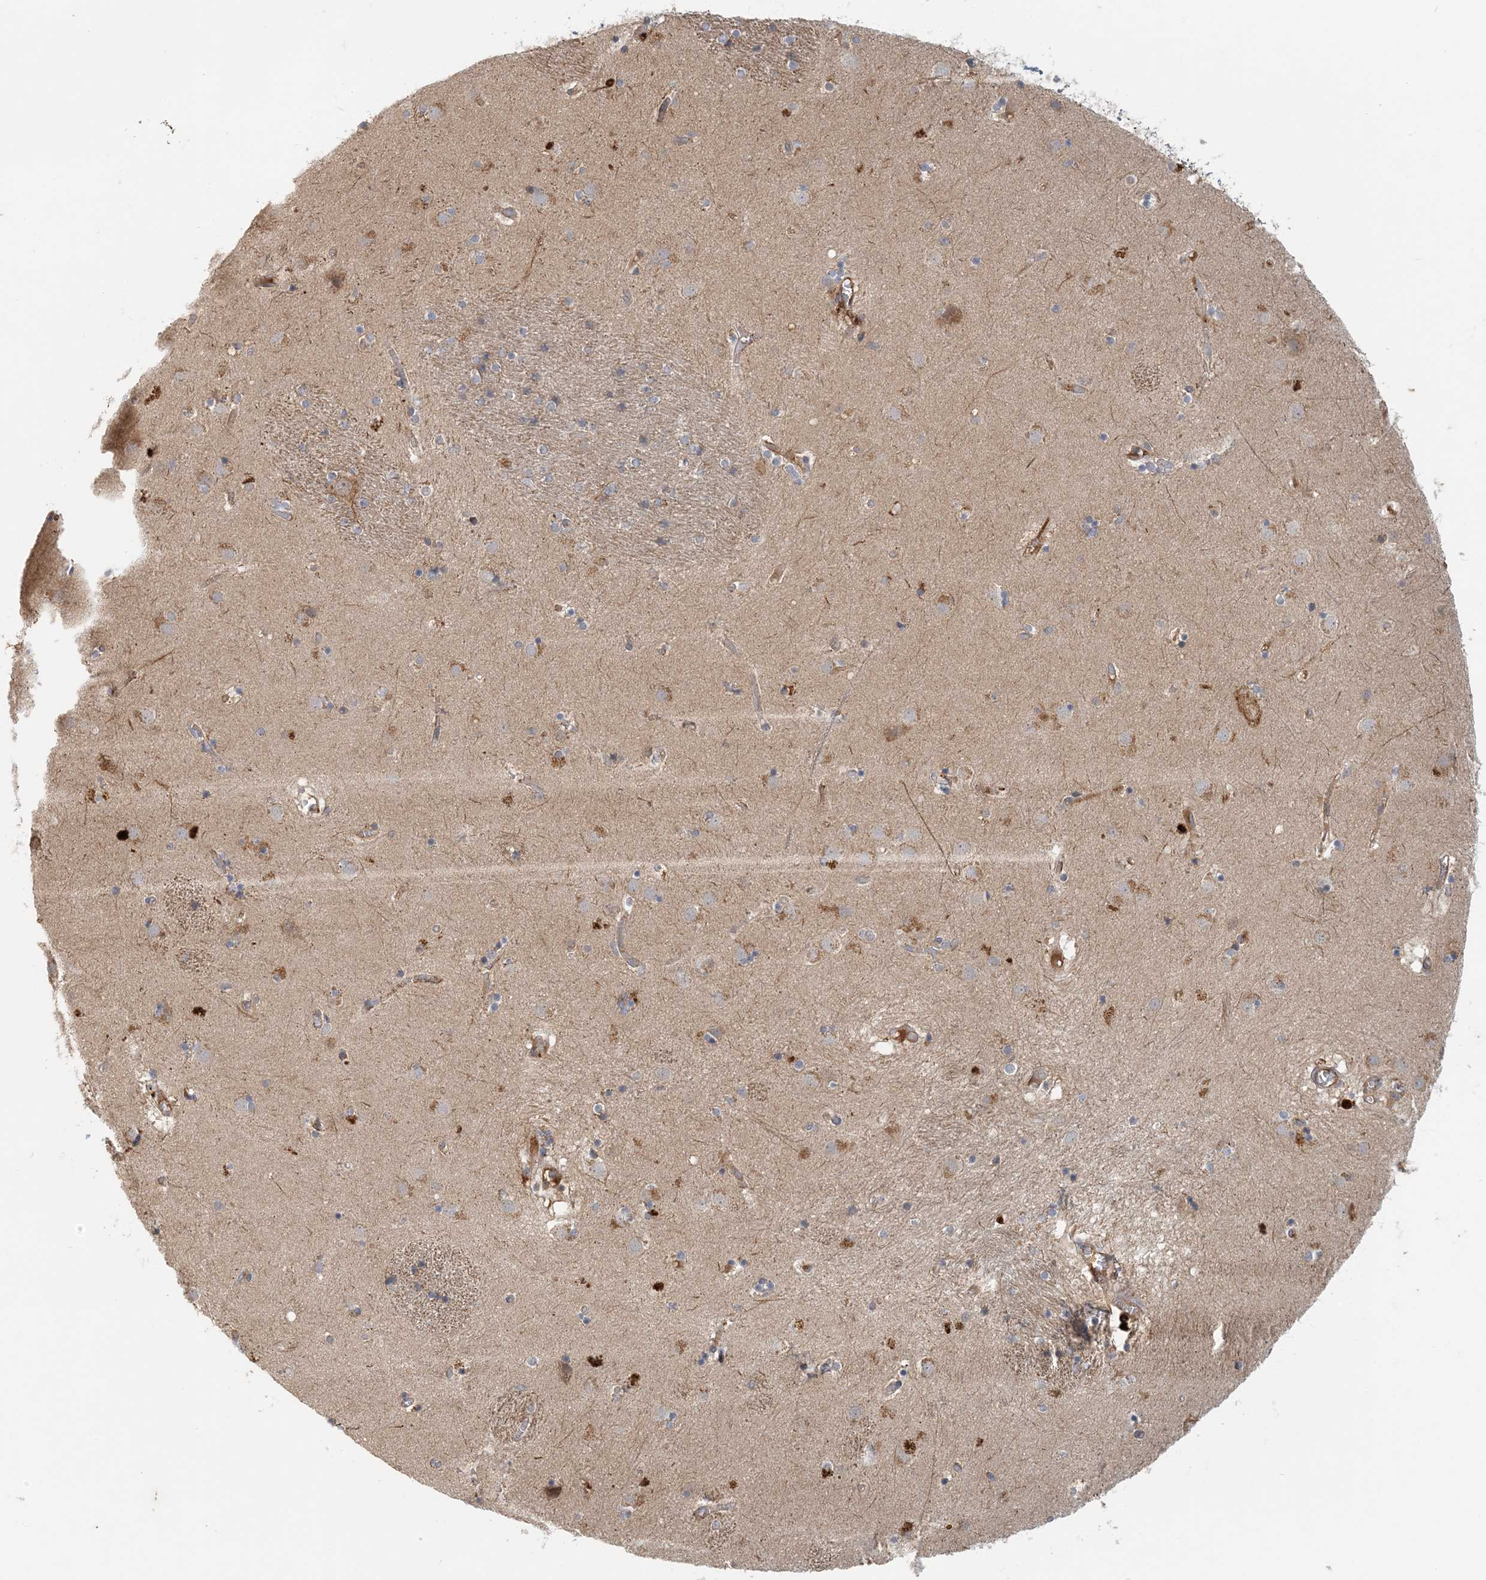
{"staining": {"intensity": "negative", "quantity": "none", "location": "none"}, "tissue": "caudate", "cell_type": "Glial cells", "image_type": "normal", "snomed": [{"axis": "morphology", "description": "Normal tissue, NOS"}, {"axis": "topography", "description": "Lateral ventricle wall"}], "caption": "DAB immunohistochemical staining of unremarkable human caudate reveals no significant staining in glial cells.", "gene": "ZBTB3", "patient": {"sex": "male", "age": 70}}